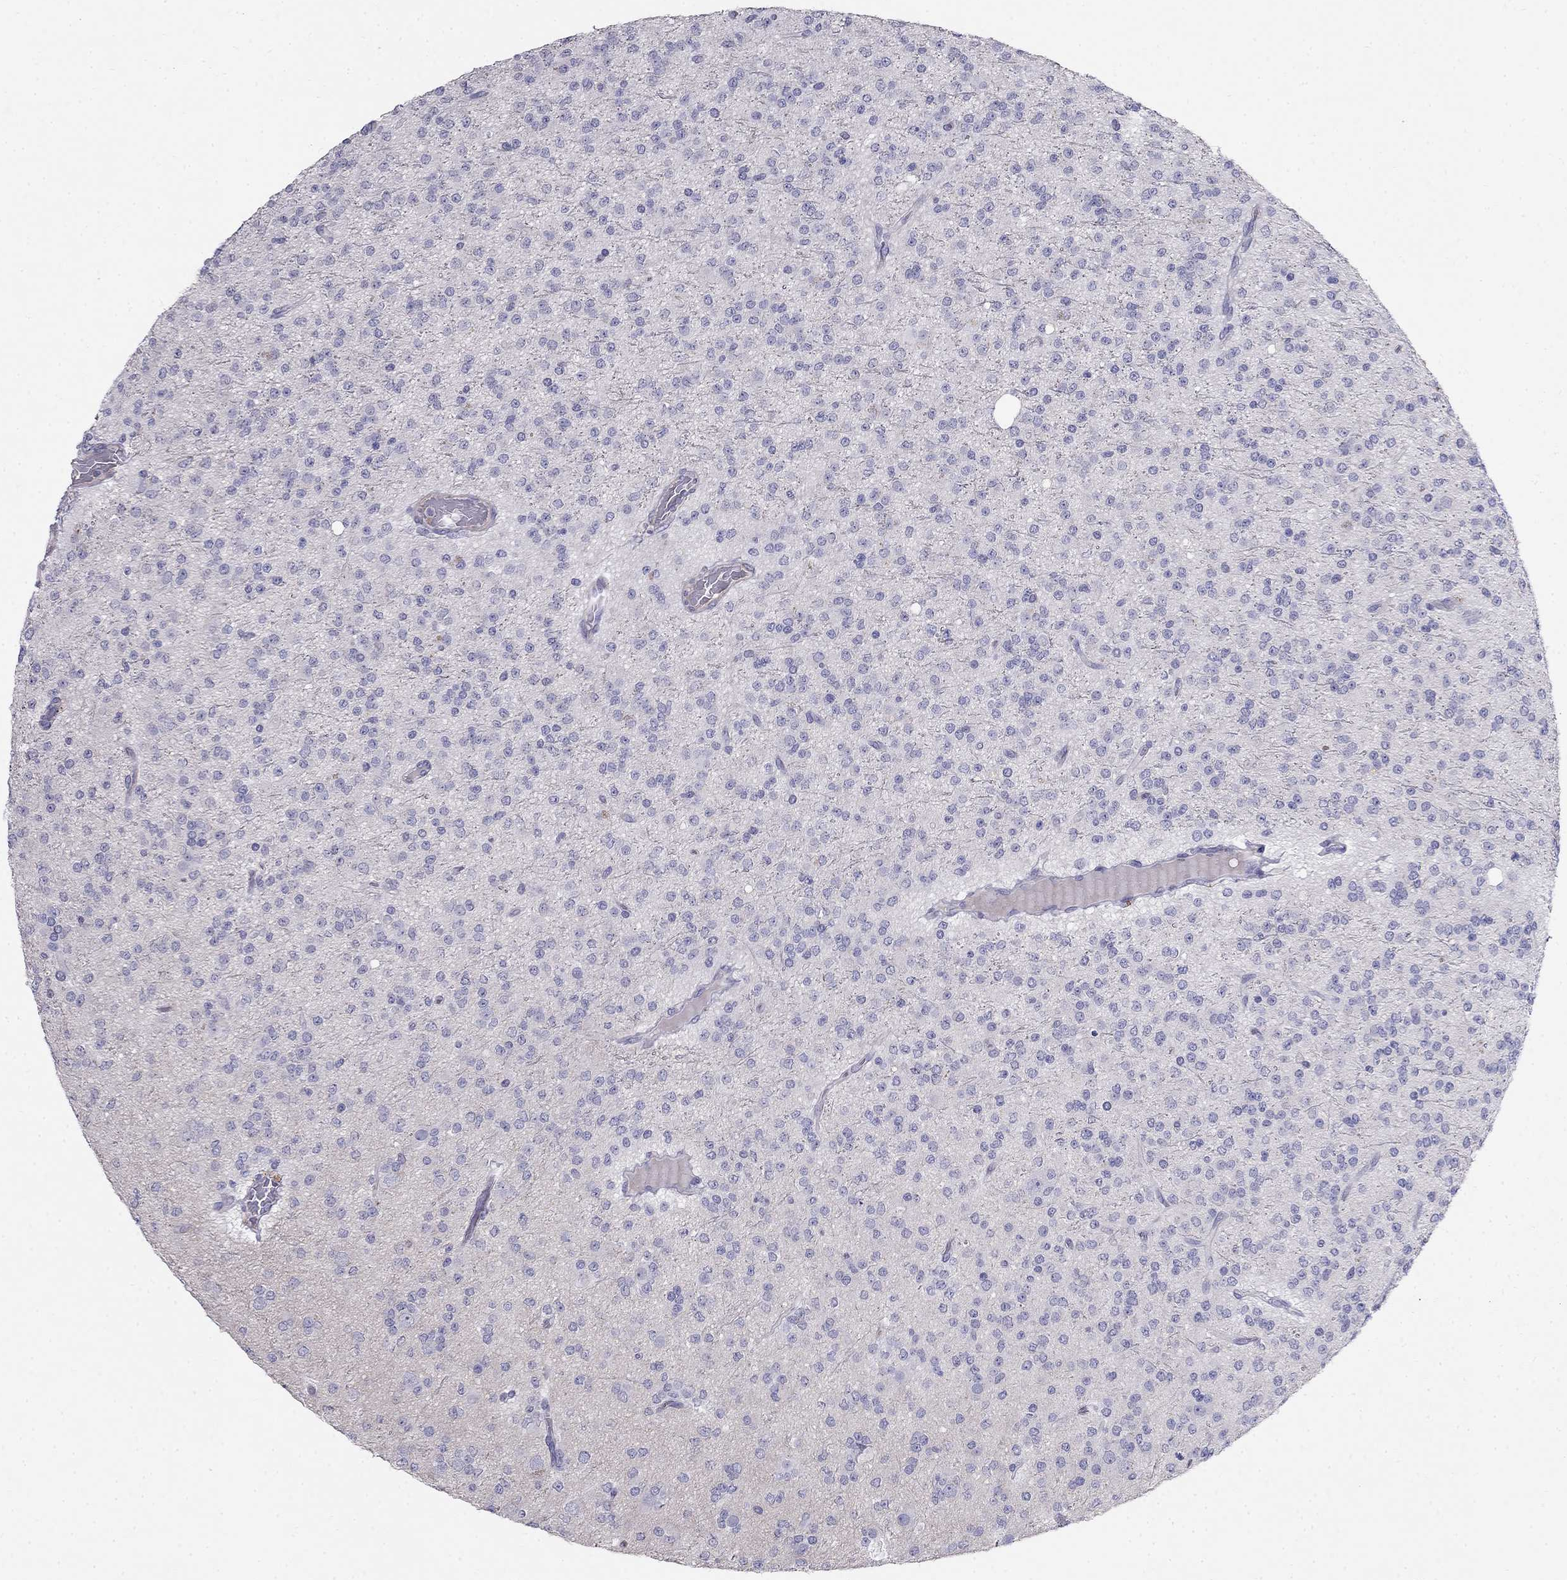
{"staining": {"intensity": "negative", "quantity": "none", "location": "none"}, "tissue": "glioma", "cell_type": "Tumor cells", "image_type": "cancer", "snomed": [{"axis": "morphology", "description": "Glioma, malignant, Low grade"}, {"axis": "topography", "description": "Brain"}], "caption": "A micrograph of human glioma is negative for staining in tumor cells.", "gene": "LY6H", "patient": {"sex": "male", "age": 27}}